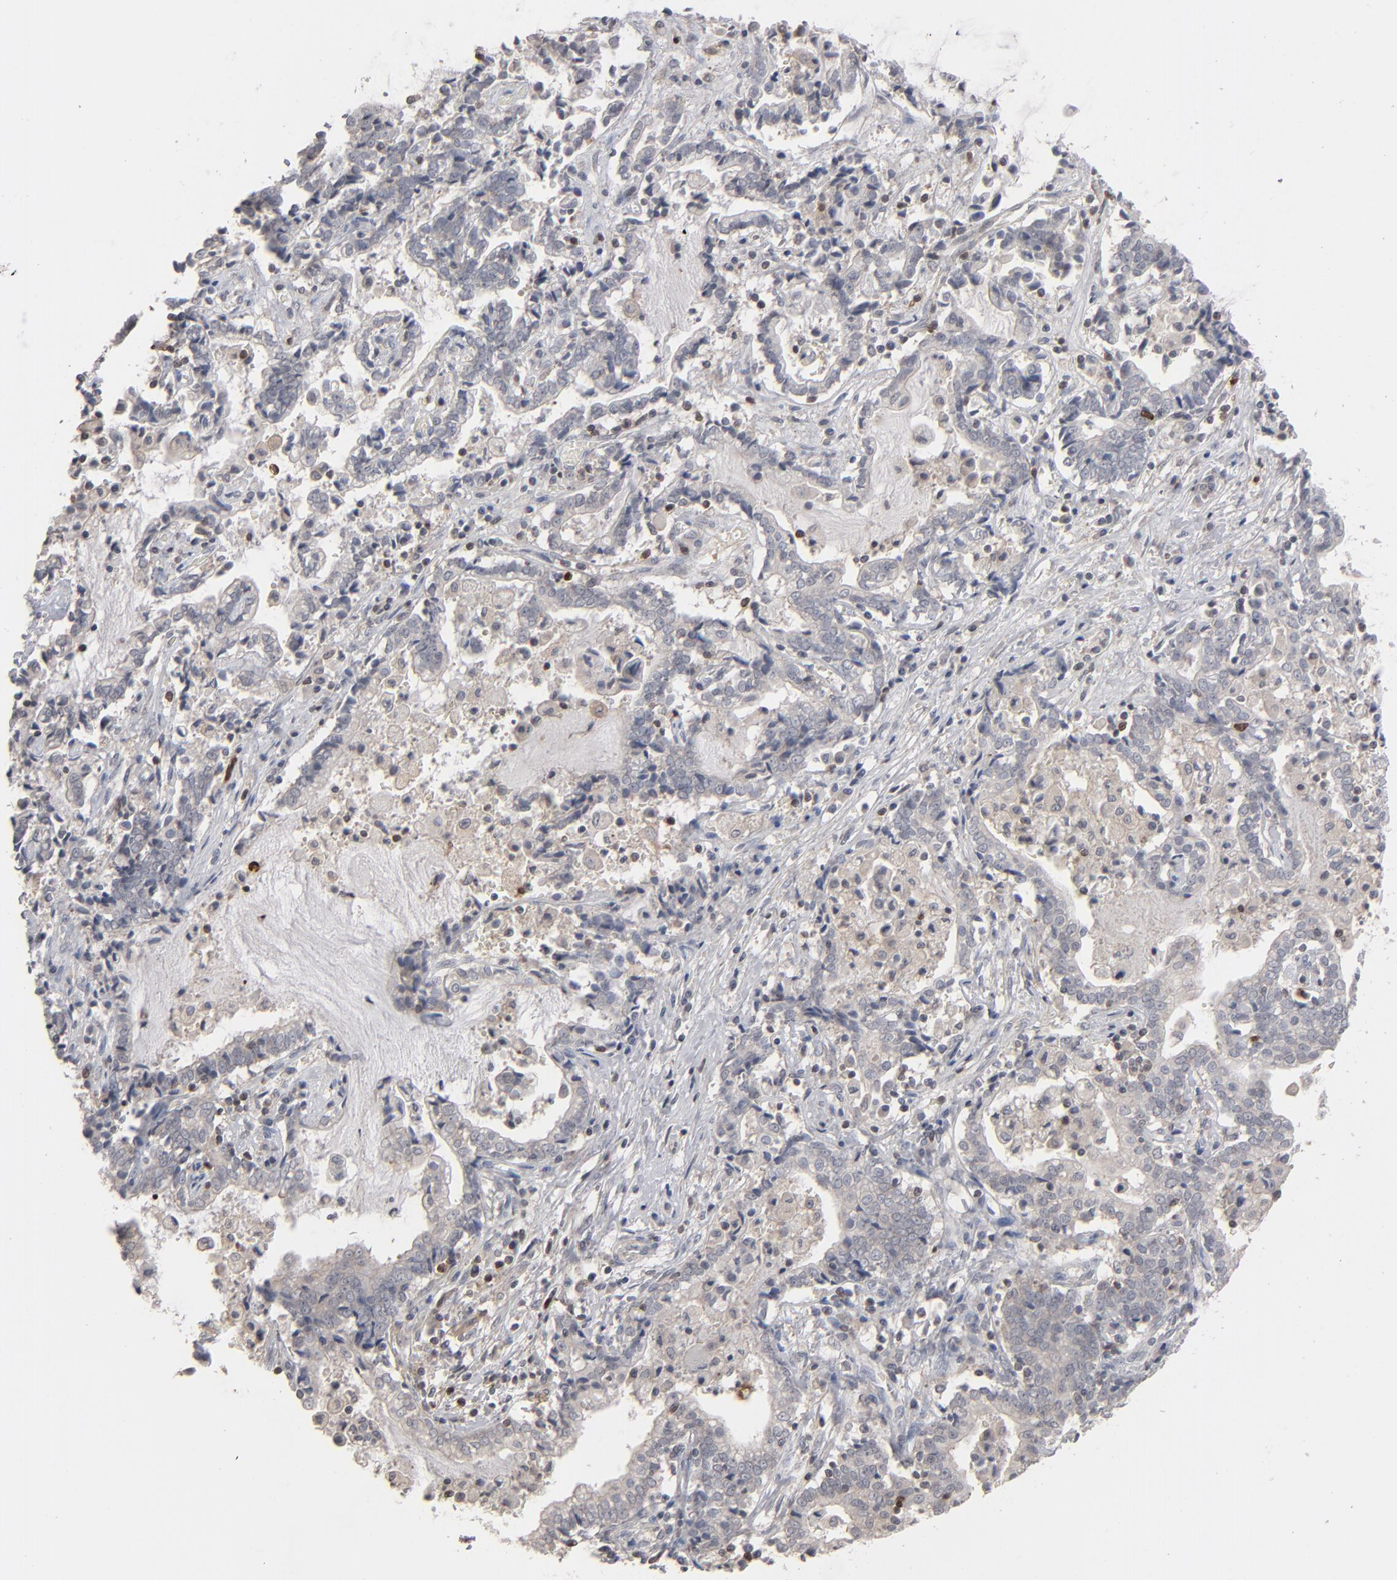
{"staining": {"intensity": "weak", "quantity": ">75%", "location": "cytoplasmic/membranous"}, "tissue": "liver cancer", "cell_type": "Tumor cells", "image_type": "cancer", "snomed": [{"axis": "morphology", "description": "Cholangiocarcinoma"}, {"axis": "topography", "description": "Liver"}], "caption": "Liver cholangiocarcinoma stained with a protein marker exhibits weak staining in tumor cells.", "gene": "STAT4", "patient": {"sex": "male", "age": 57}}